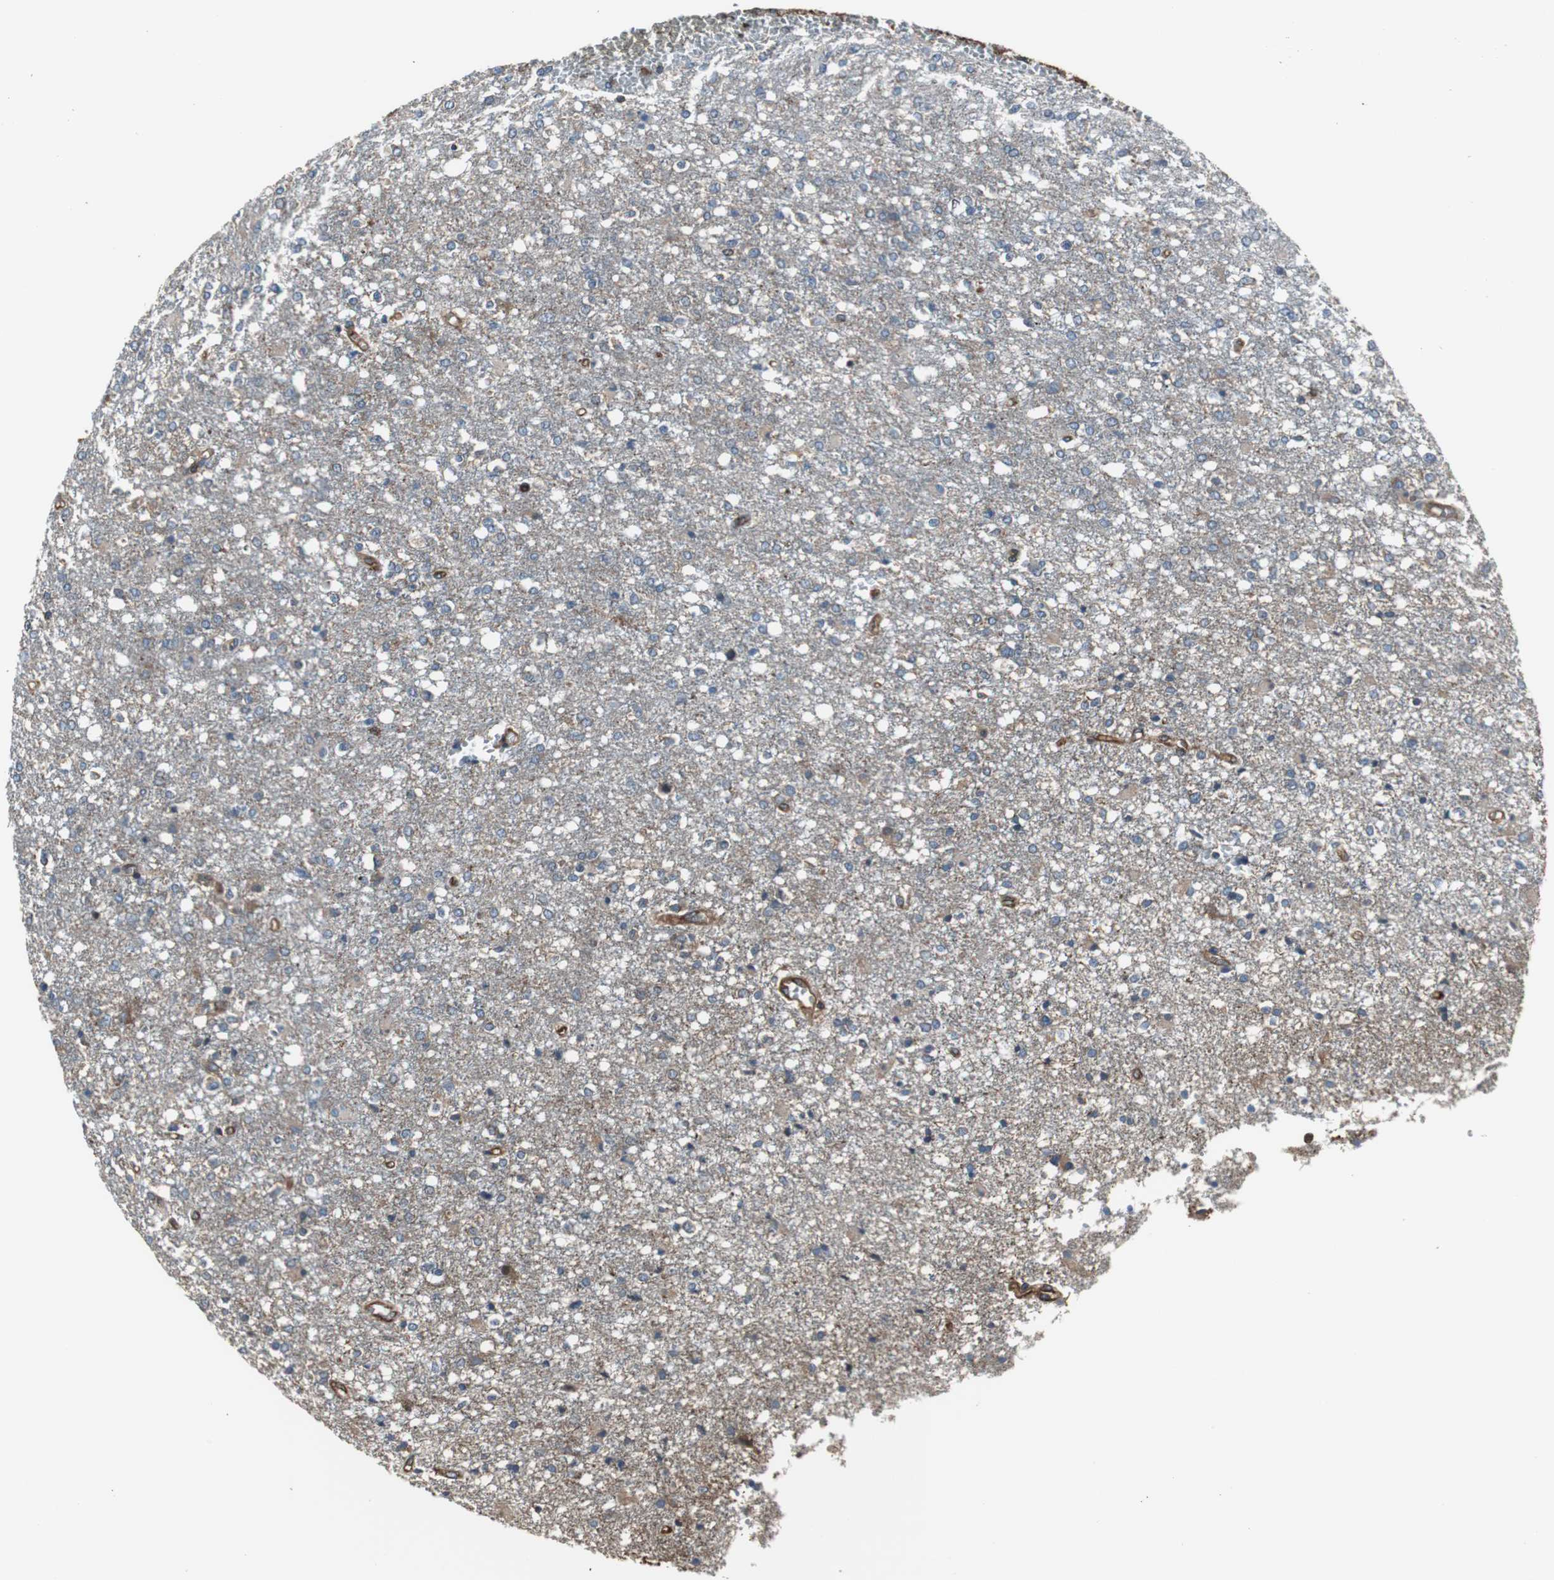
{"staining": {"intensity": "moderate", "quantity": "25%-75%", "location": "cytoplasmic/membranous"}, "tissue": "glioma", "cell_type": "Tumor cells", "image_type": "cancer", "snomed": [{"axis": "morphology", "description": "Glioma, malignant, High grade"}, {"axis": "topography", "description": "Cerebral cortex"}], "caption": "Human glioma stained with a protein marker demonstrates moderate staining in tumor cells.", "gene": "ACTN1", "patient": {"sex": "male", "age": 76}}